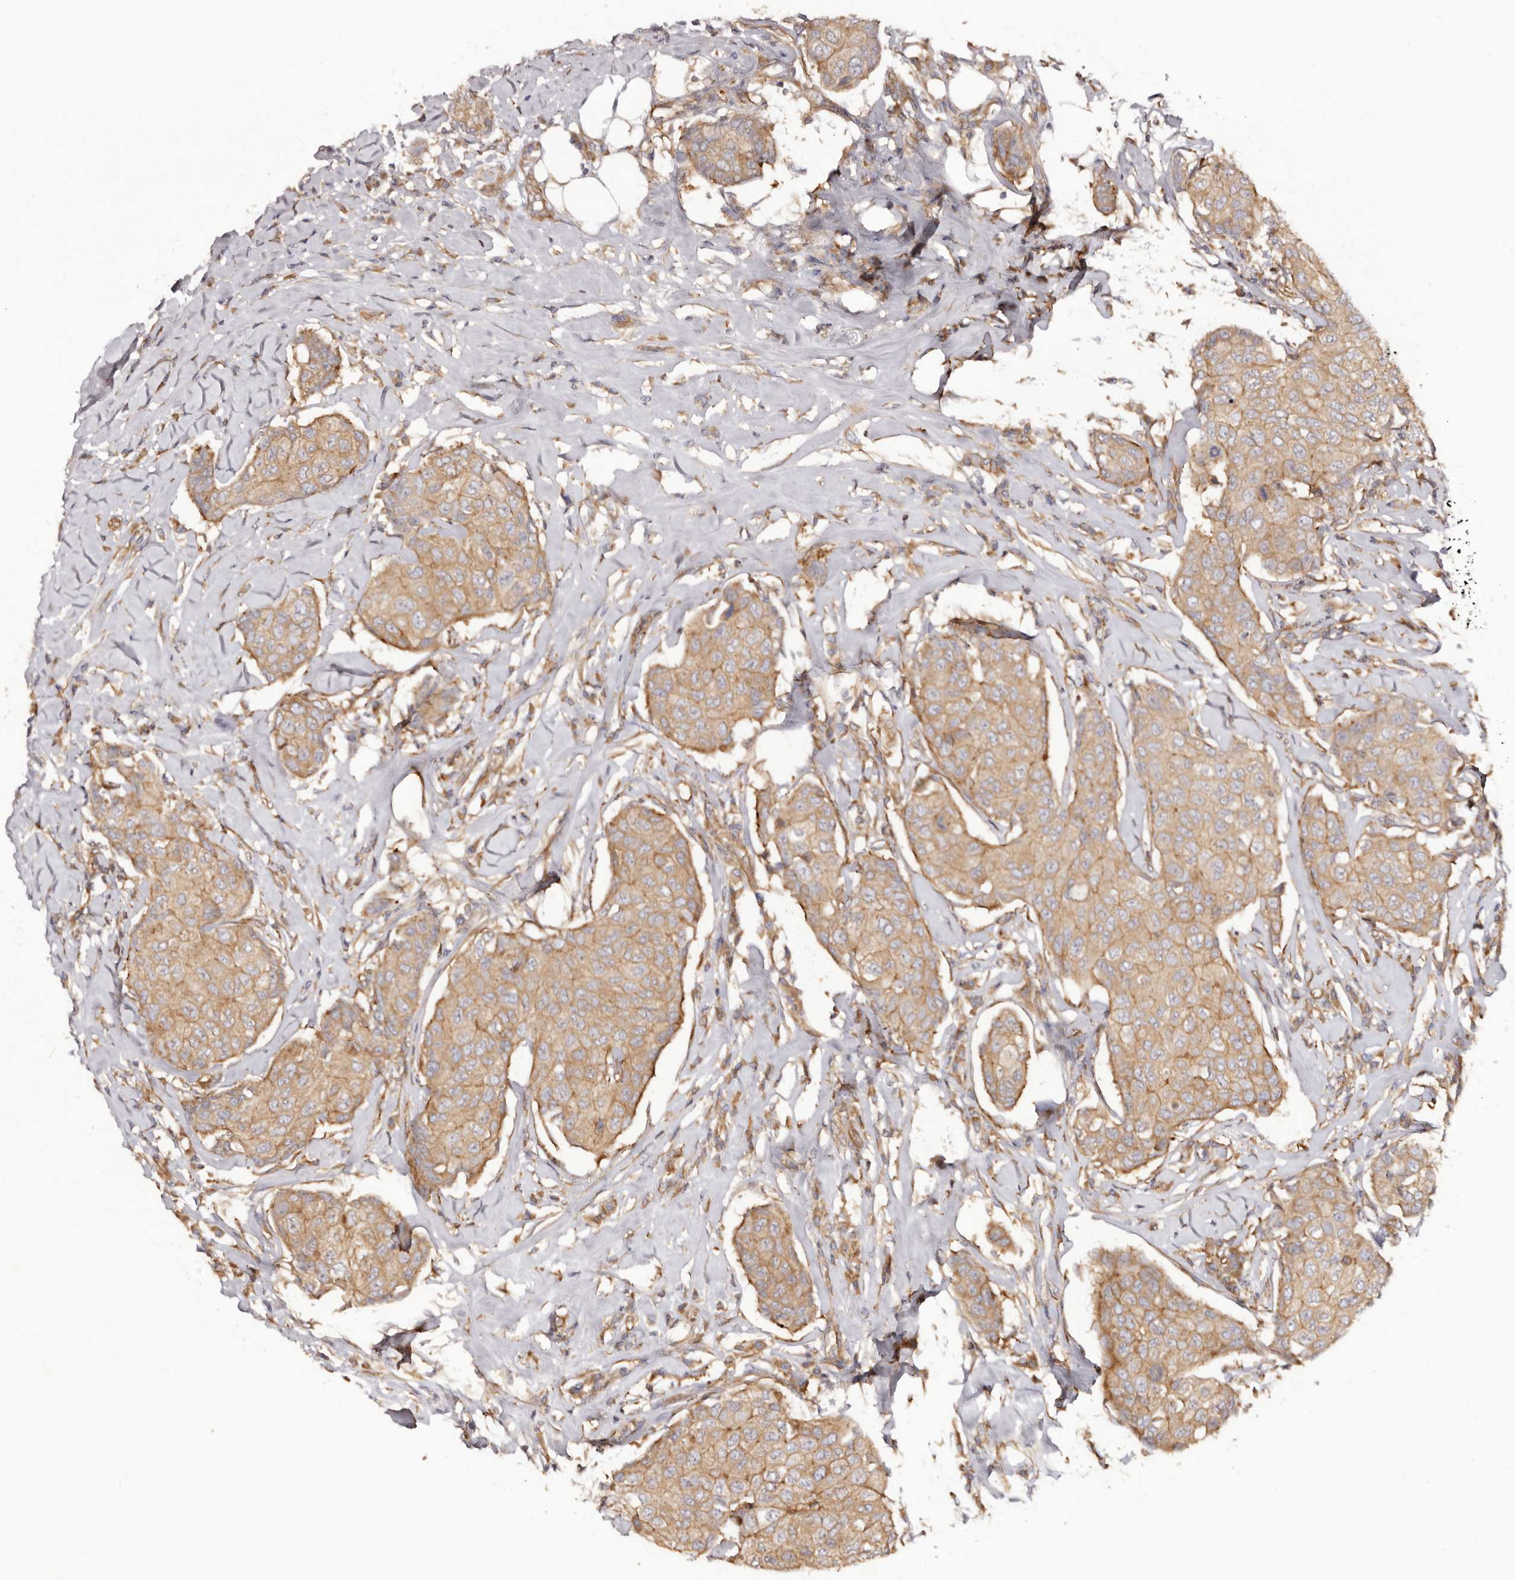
{"staining": {"intensity": "weak", "quantity": ">75%", "location": "cytoplasmic/membranous"}, "tissue": "breast cancer", "cell_type": "Tumor cells", "image_type": "cancer", "snomed": [{"axis": "morphology", "description": "Duct carcinoma"}, {"axis": "topography", "description": "Breast"}], "caption": "Infiltrating ductal carcinoma (breast) stained with a protein marker reveals weak staining in tumor cells.", "gene": "RPS6", "patient": {"sex": "female", "age": 80}}